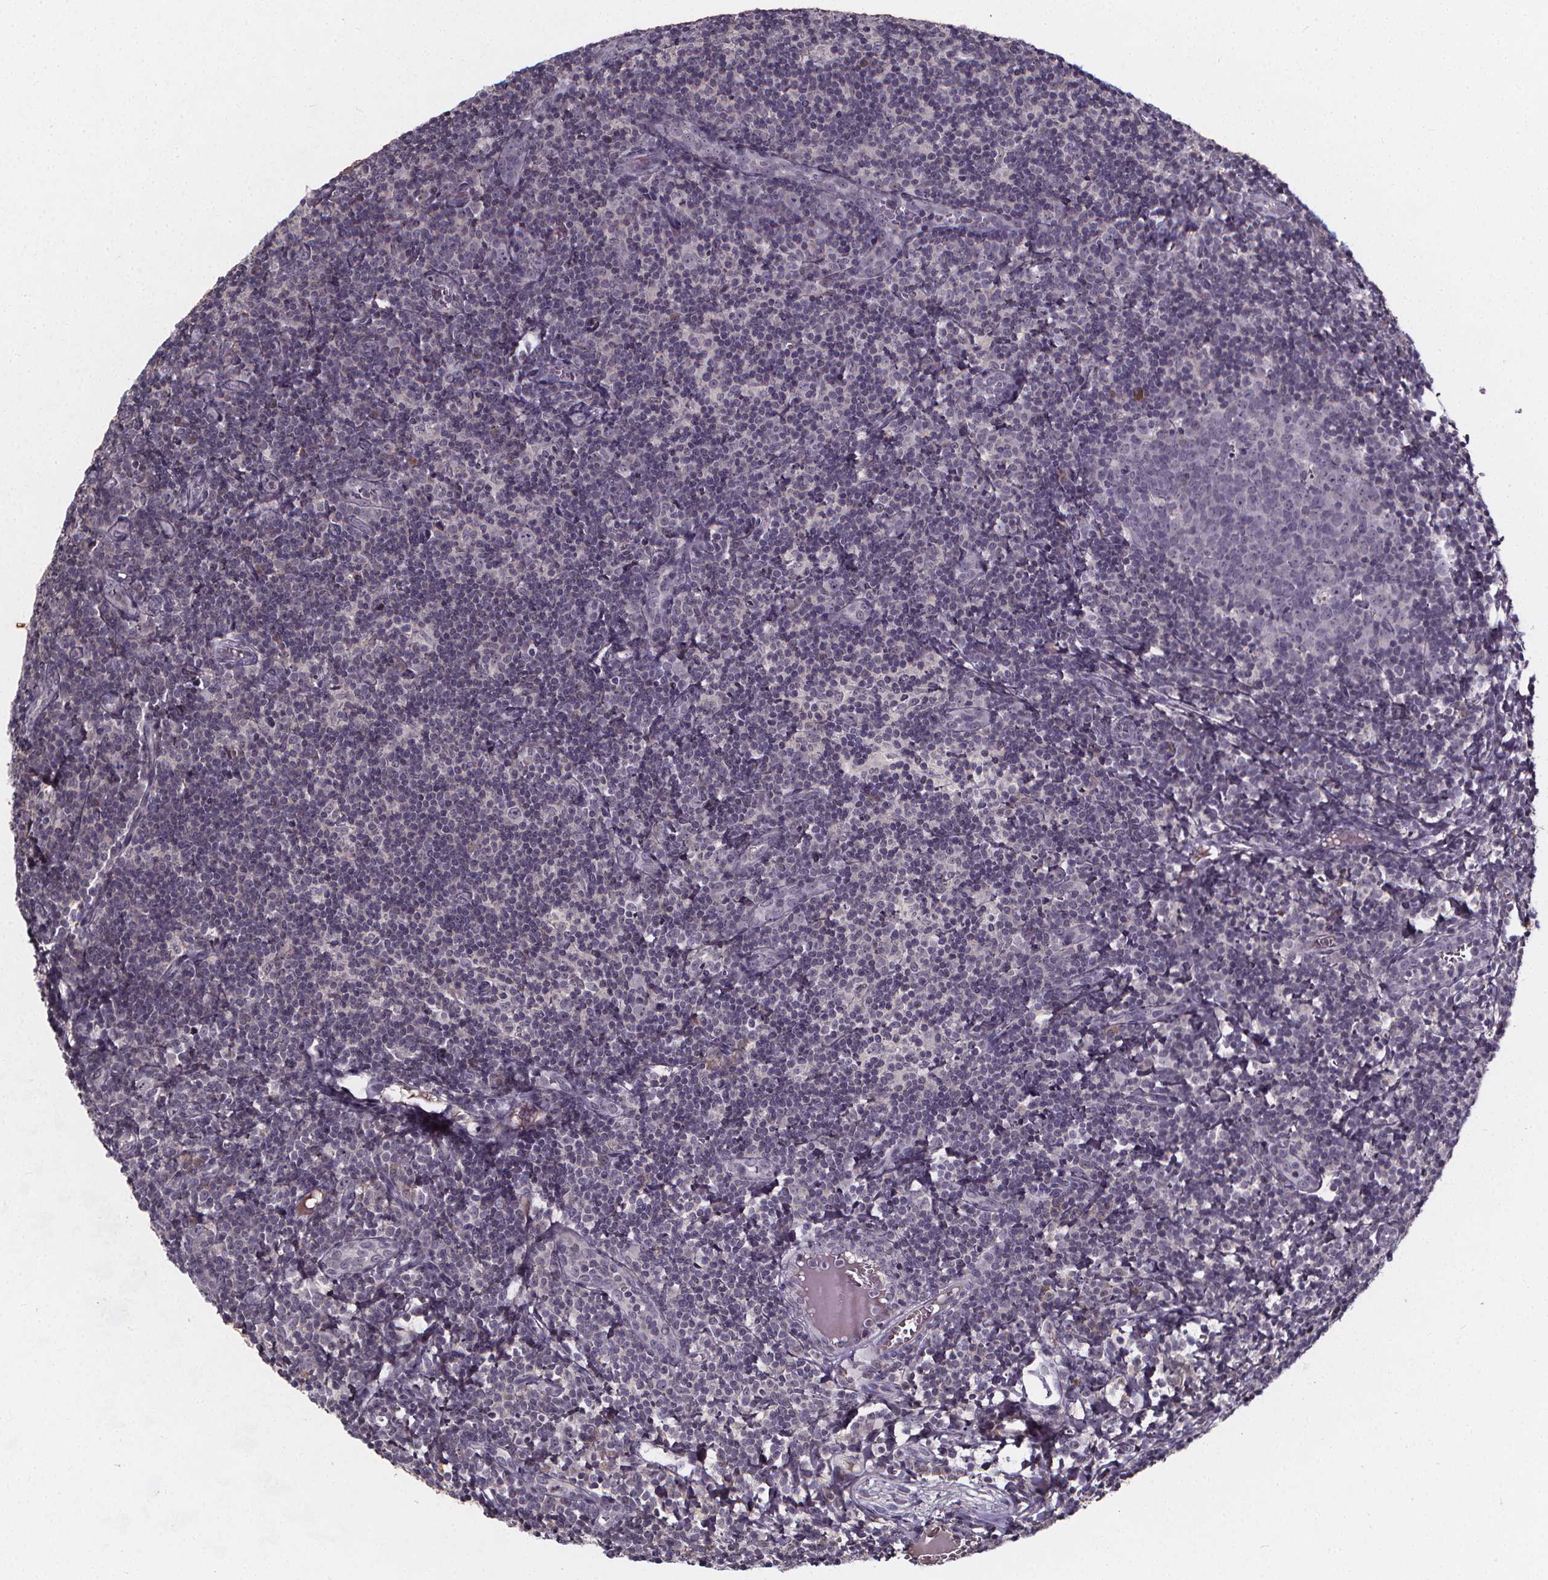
{"staining": {"intensity": "negative", "quantity": "none", "location": "none"}, "tissue": "lymph node", "cell_type": "Germinal center cells", "image_type": "normal", "snomed": [{"axis": "morphology", "description": "Normal tissue, NOS"}, {"axis": "topography", "description": "Lymph node"}], "caption": "Human lymph node stained for a protein using immunohistochemistry (IHC) demonstrates no expression in germinal center cells.", "gene": "SPAG8", "patient": {"sex": "female", "age": 21}}